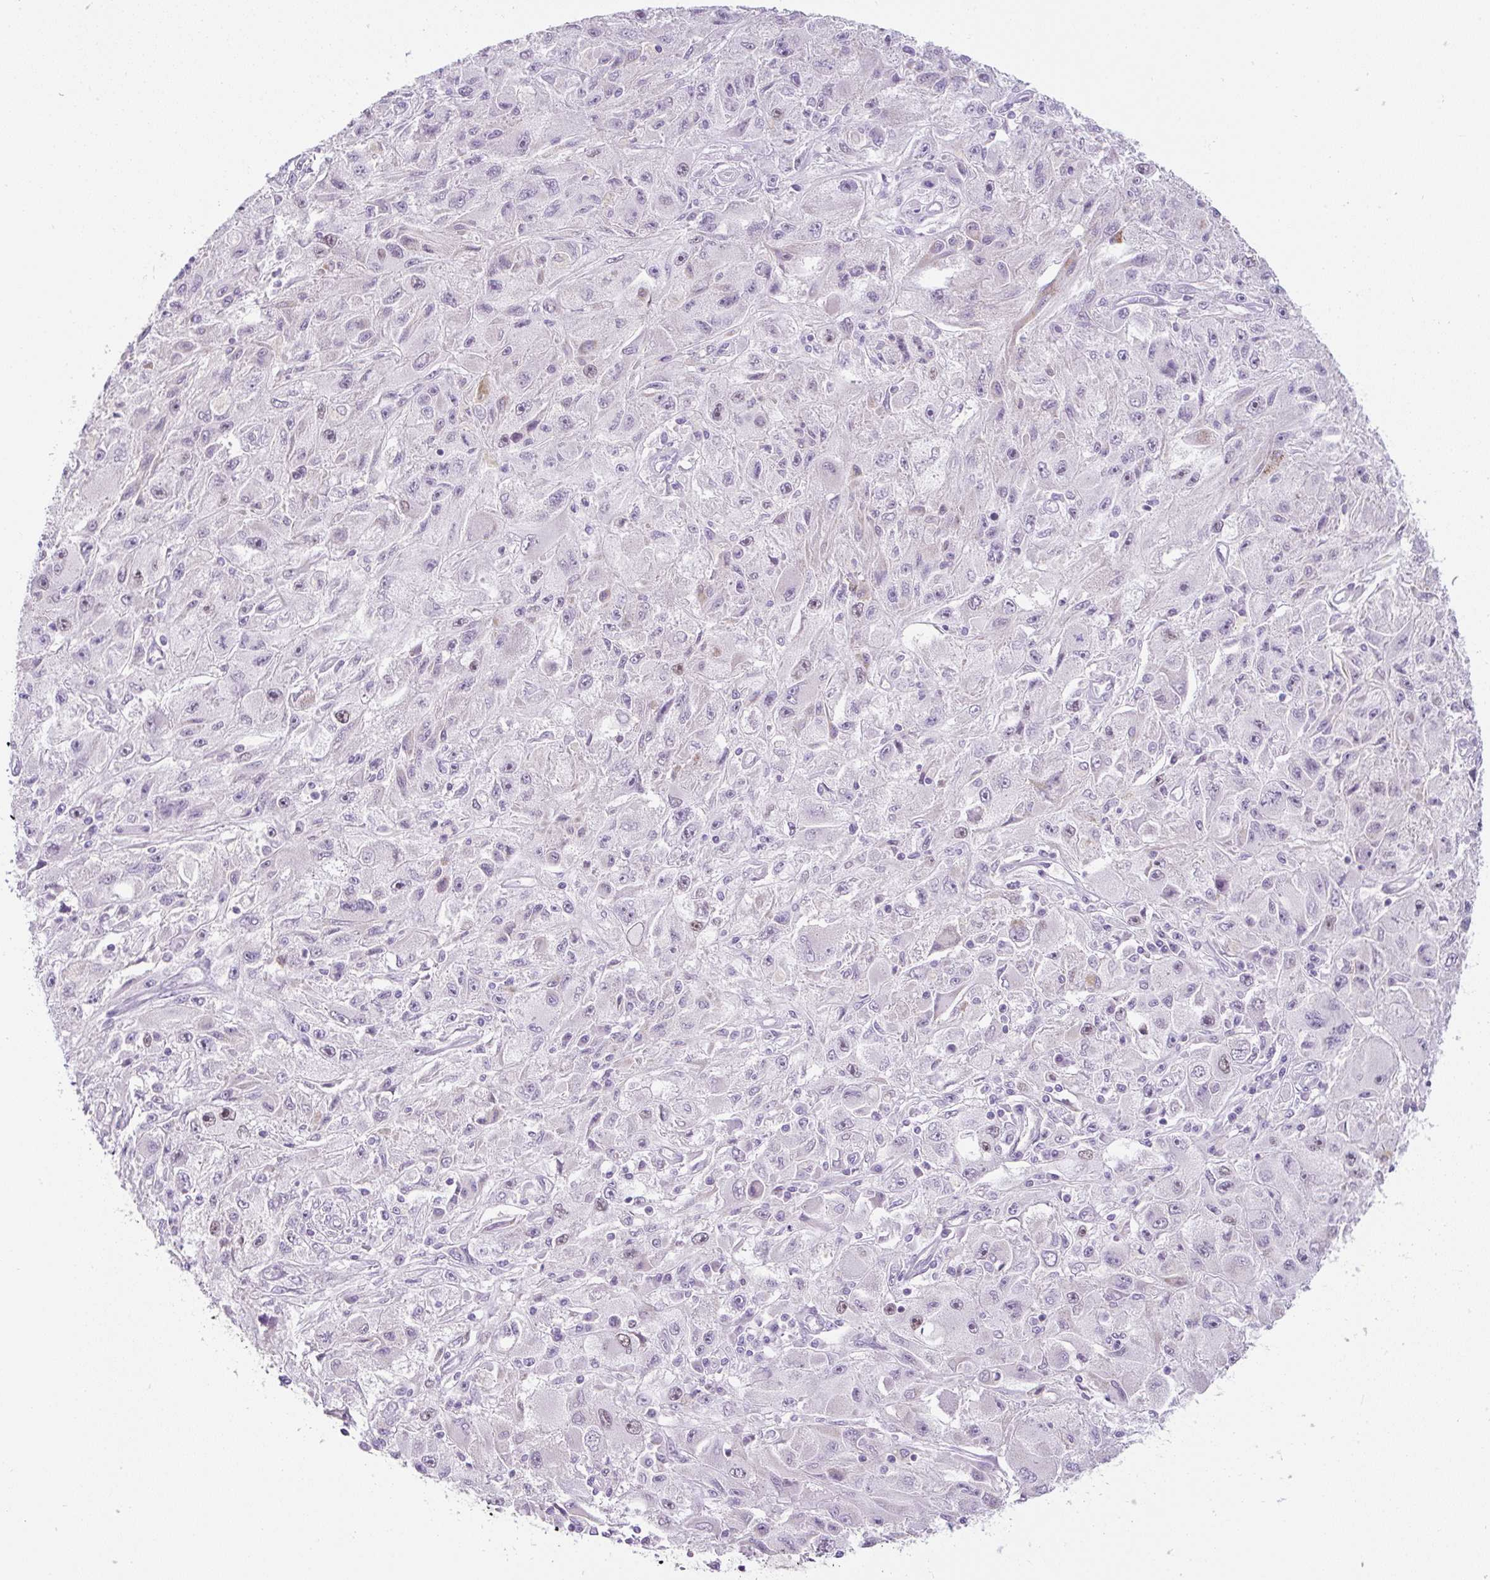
{"staining": {"intensity": "weak", "quantity": "<25%", "location": "nuclear"}, "tissue": "melanoma", "cell_type": "Tumor cells", "image_type": "cancer", "snomed": [{"axis": "morphology", "description": "Malignant melanoma, Metastatic site"}, {"axis": "topography", "description": "Skin"}], "caption": "This is a histopathology image of immunohistochemistry (IHC) staining of melanoma, which shows no expression in tumor cells.", "gene": "ADAMTS19", "patient": {"sex": "male", "age": 53}}